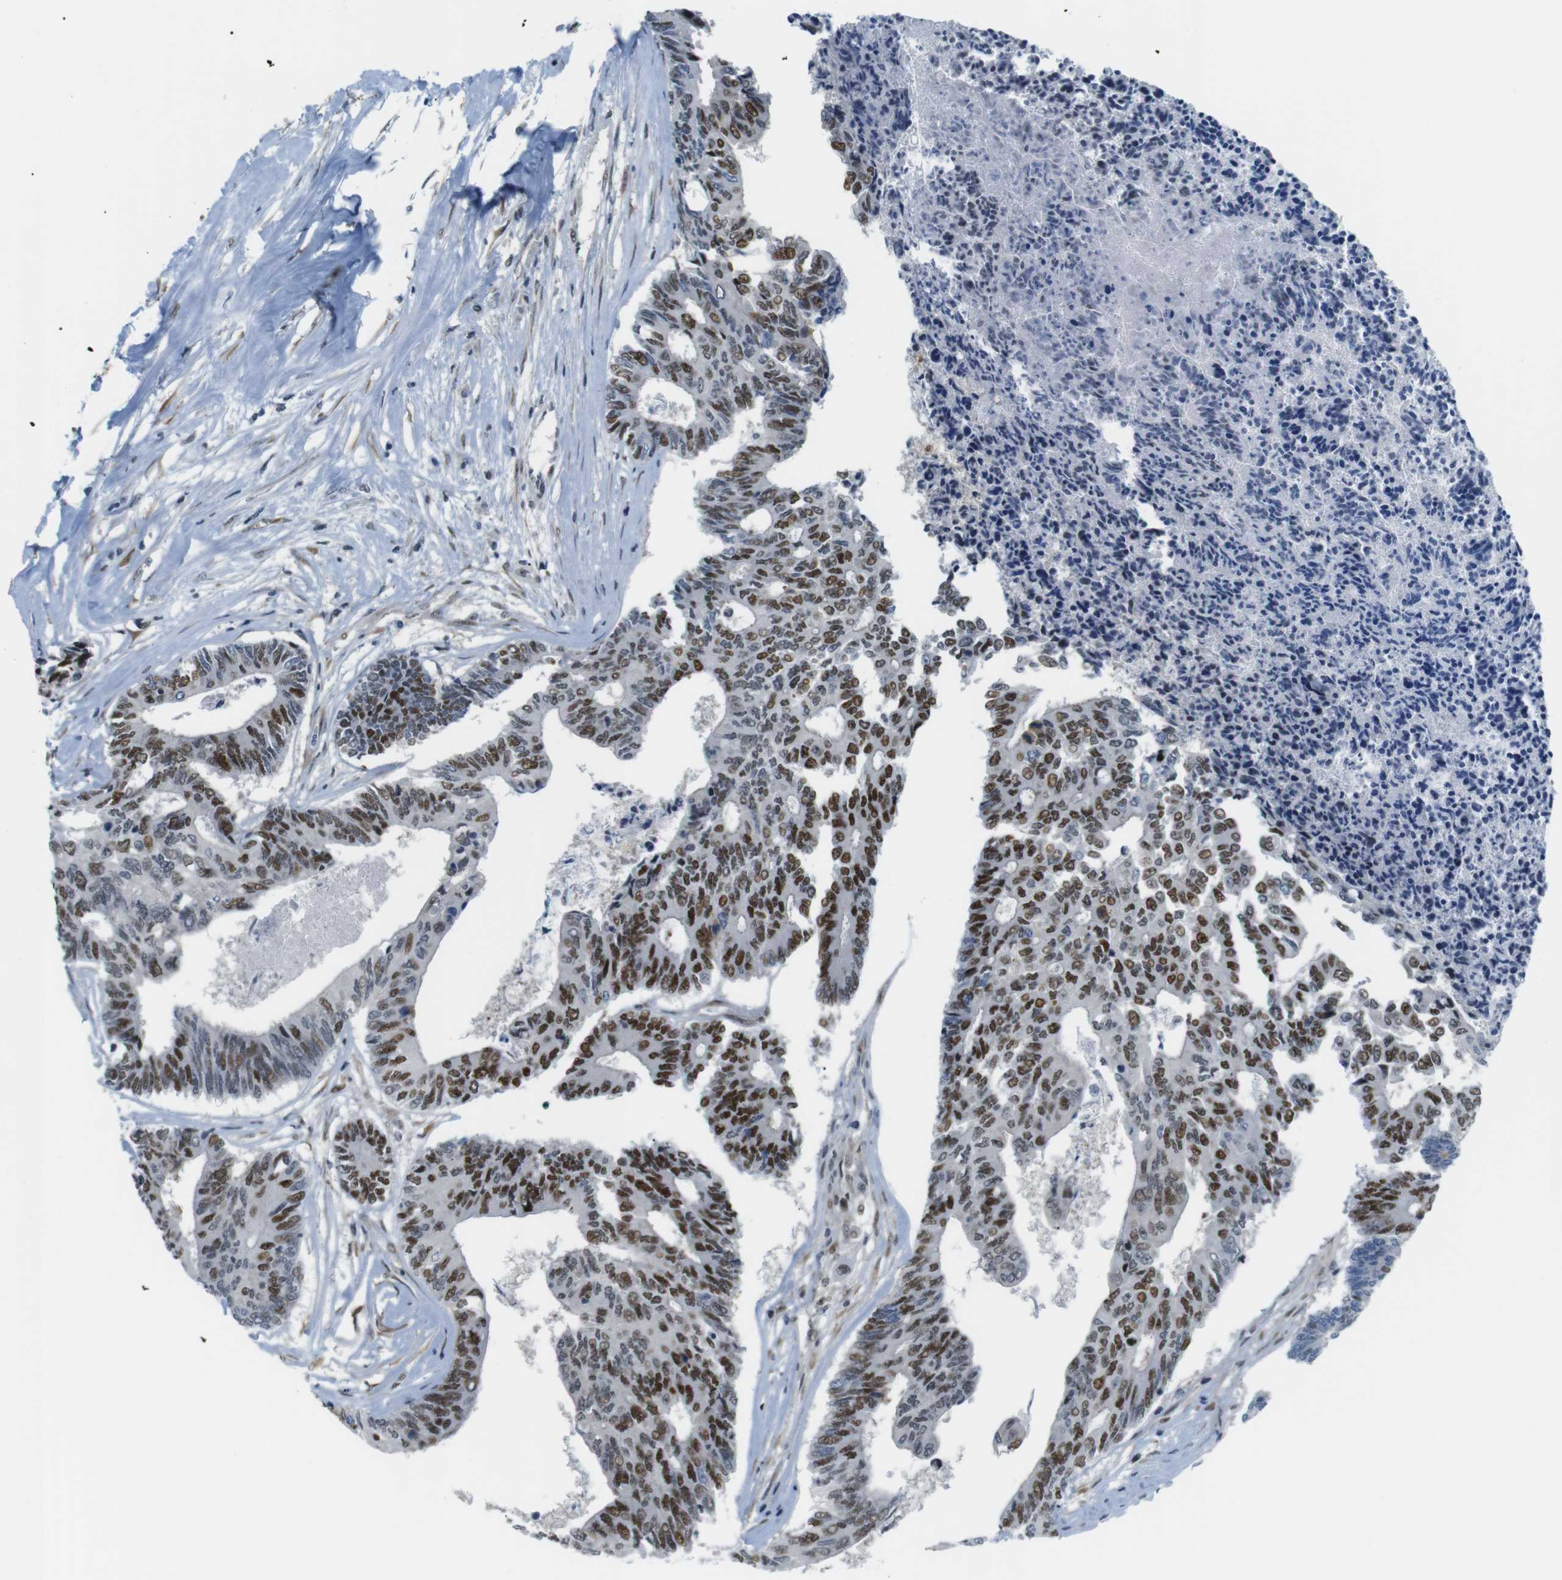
{"staining": {"intensity": "moderate", "quantity": "25%-75%", "location": "nuclear"}, "tissue": "colorectal cancer", "cell_type": "Tumor cells", "image_type": "cancer", "snomed": [{"axis": "morphology", "description": "Adenocarcinoma, NOS"}, {"axis": "topography", "description": "Rectum"}], "caption": "Human colorectal cancer (adenocarcinoma) stained with a protein marker demonstrates moderate staining in tumor cells.", "gene": "SMCO2", "patient": {"sex": "male", "age": 63}}